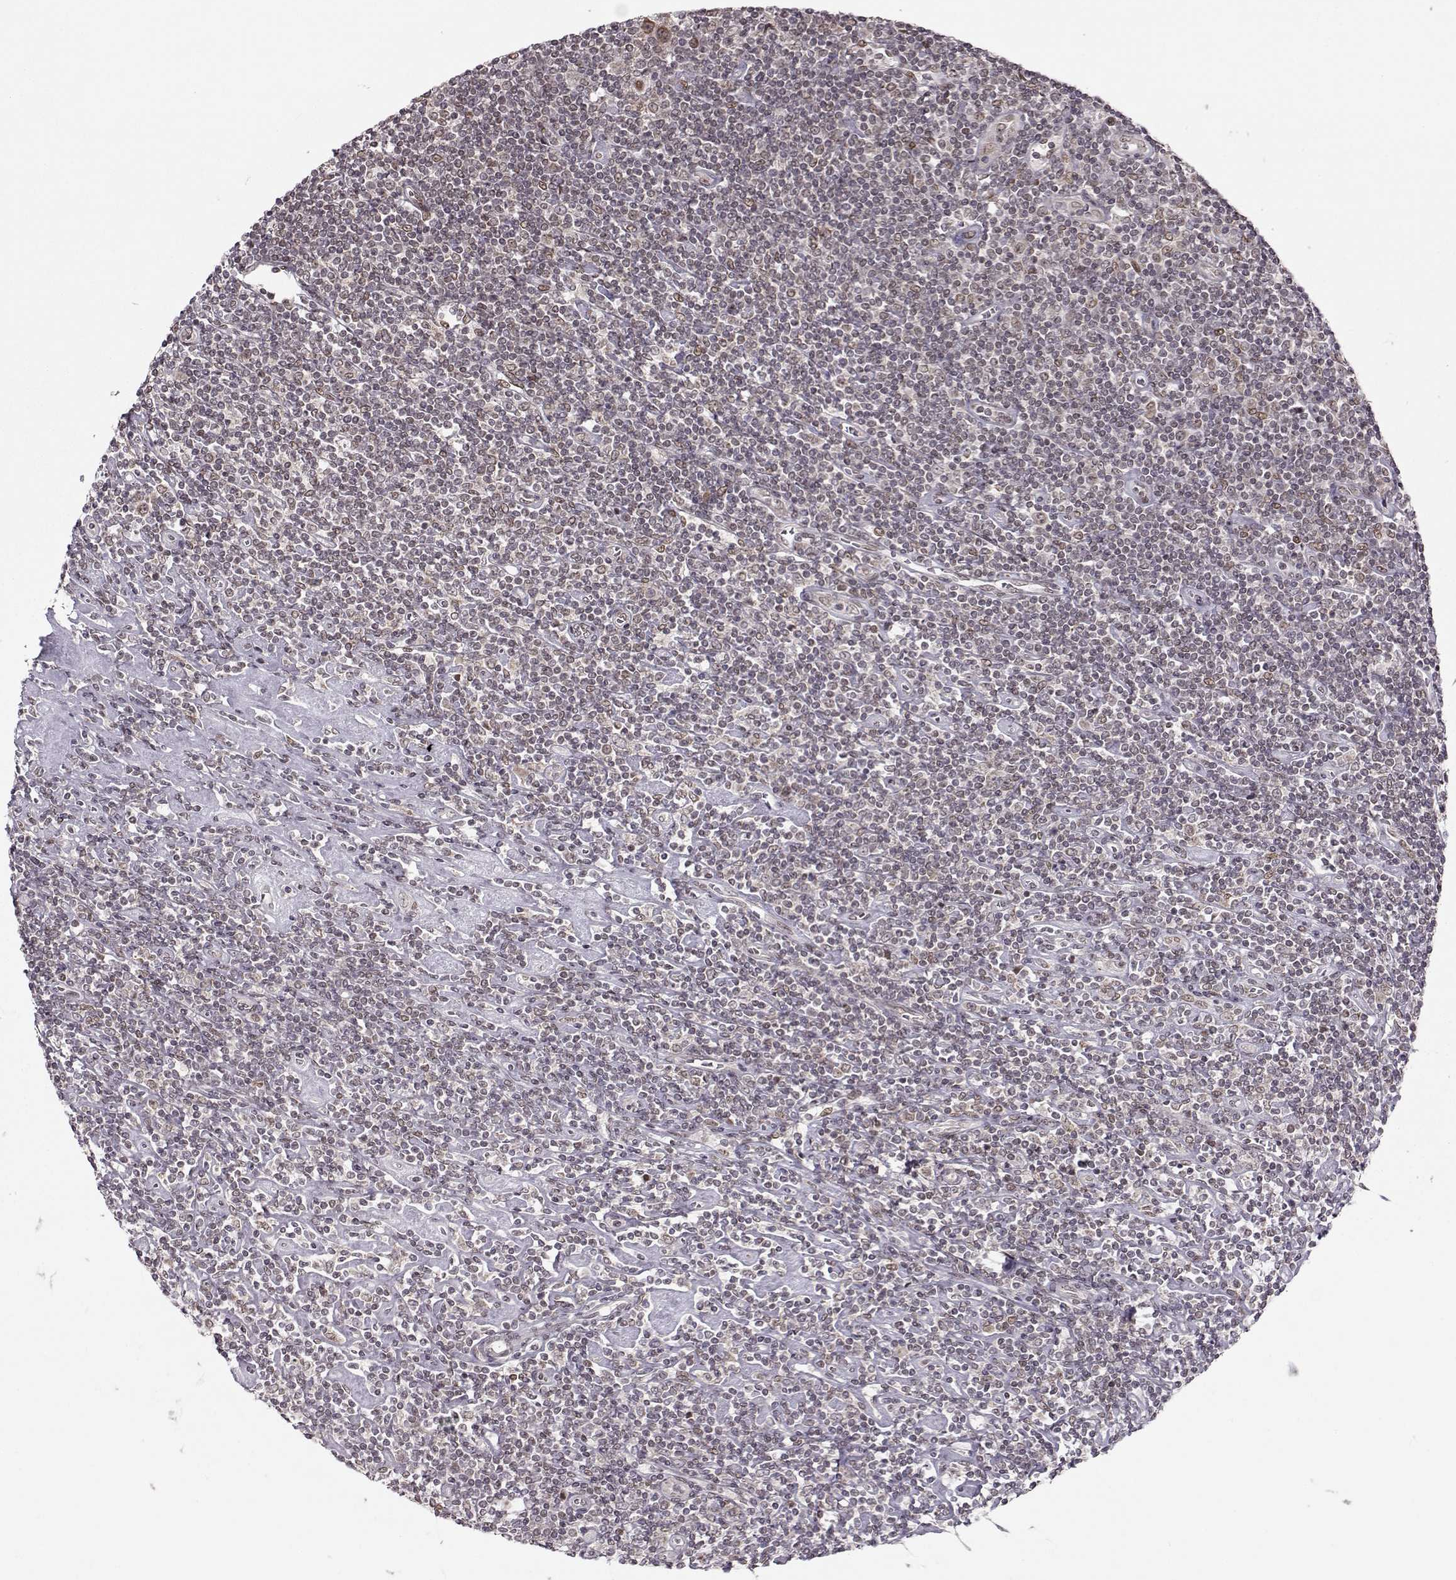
{"staining": {"intensity": "negative", "quantity": "none", "location": "none"}, "tissue": "lymphoma", "cell_type": "Tumor cells", "image_type": "cancer", "snomed": [{"axis": "morphology", "description": "Hodgkin's disease, NOS"}, {"axis": "topography", "description": "Lymph node"}], "caption": "Immunohistochemical staining of human Hodgkin's disease displays no significant expression in tumor cells. The staining was performed using DAB to visualize the protein expression in brown, while the nuclei were stained in blue with hematoxylin (Magnification: 20x).", "gene": "RAI1", "patient": {"sex": "male", "age": 40}}